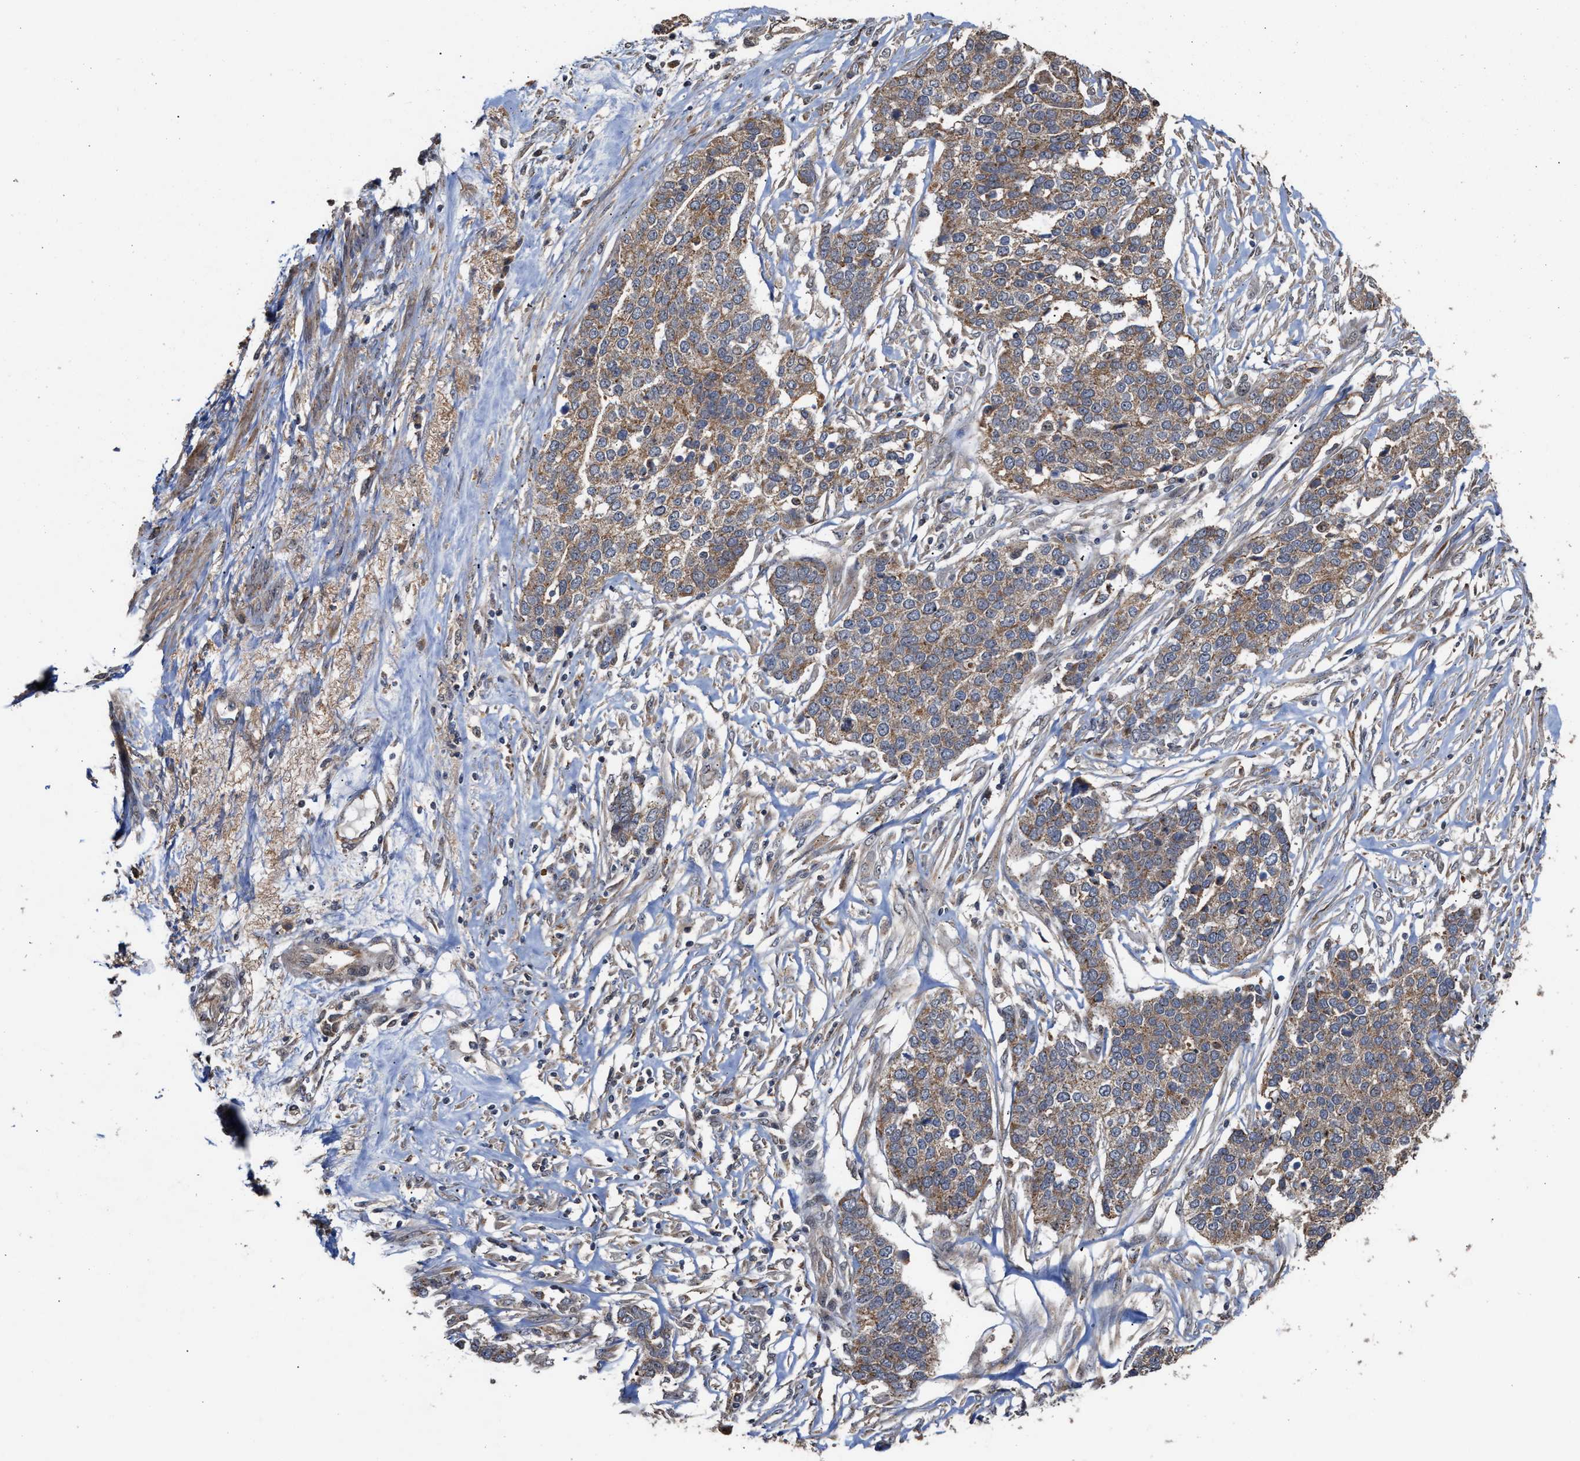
{"staining": {"intensity": "moderate", "quantity": ">75%", "location": "cytoplasmic/membranous"}, "tissue": "ovarian cancer", "cell_type": "Tumor cells", "image_type": "cancer", "snomed": [{"axis": "morphology", "description": "Cystadenocarcinoma, serous, NOS"}, {"axis": "topography", "description": "Ovary"}], "caption": "A micrograph showing moderate cytoplasmic/membranous expression in about >75% of tumor cells in ovarian cancer (serous cystadenocarcinoma), as visualized by brown immunohistochemical staining.", "gene": "EXOSC2", "patient": {"sex": "female", "age": 44}}